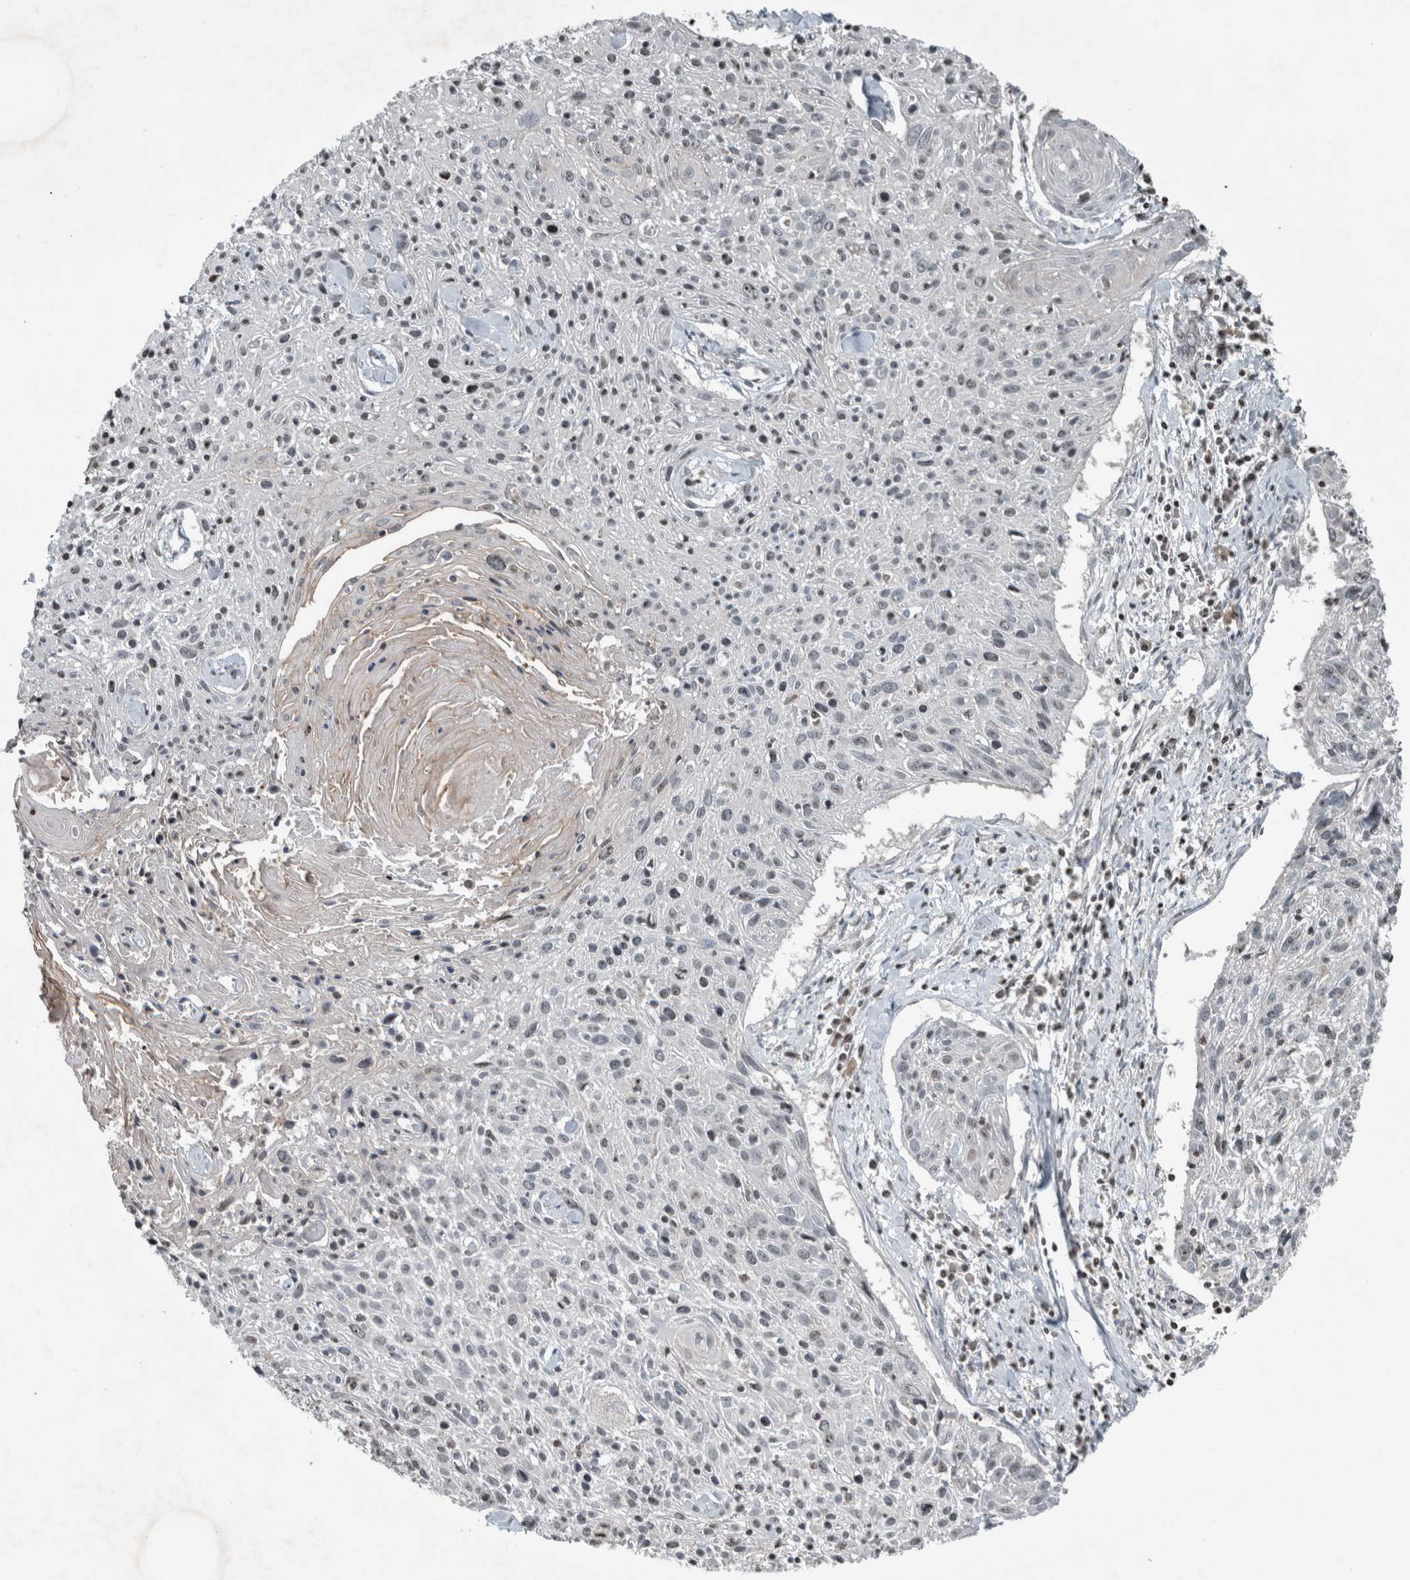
{"staining": {"intensity": "weak", "quantity": "<25%", "location": "nuclear"}, "tissue": "cervical cancer", "cell_type": "Tumor cells", "image_type": "cancer", "snomed": [{"axis": "morphology", "description": "Squamous cell carcinoma, NOS"}, {"axis": "topography", "description": "Cervix"}], "caption": "This is an IHC photomicrograph of cervical cancer (squamous cell carcinoma). There is no staining in tumor cells.", "gene": "RPF1", "patient": {"sex": "female", "age": 51}}